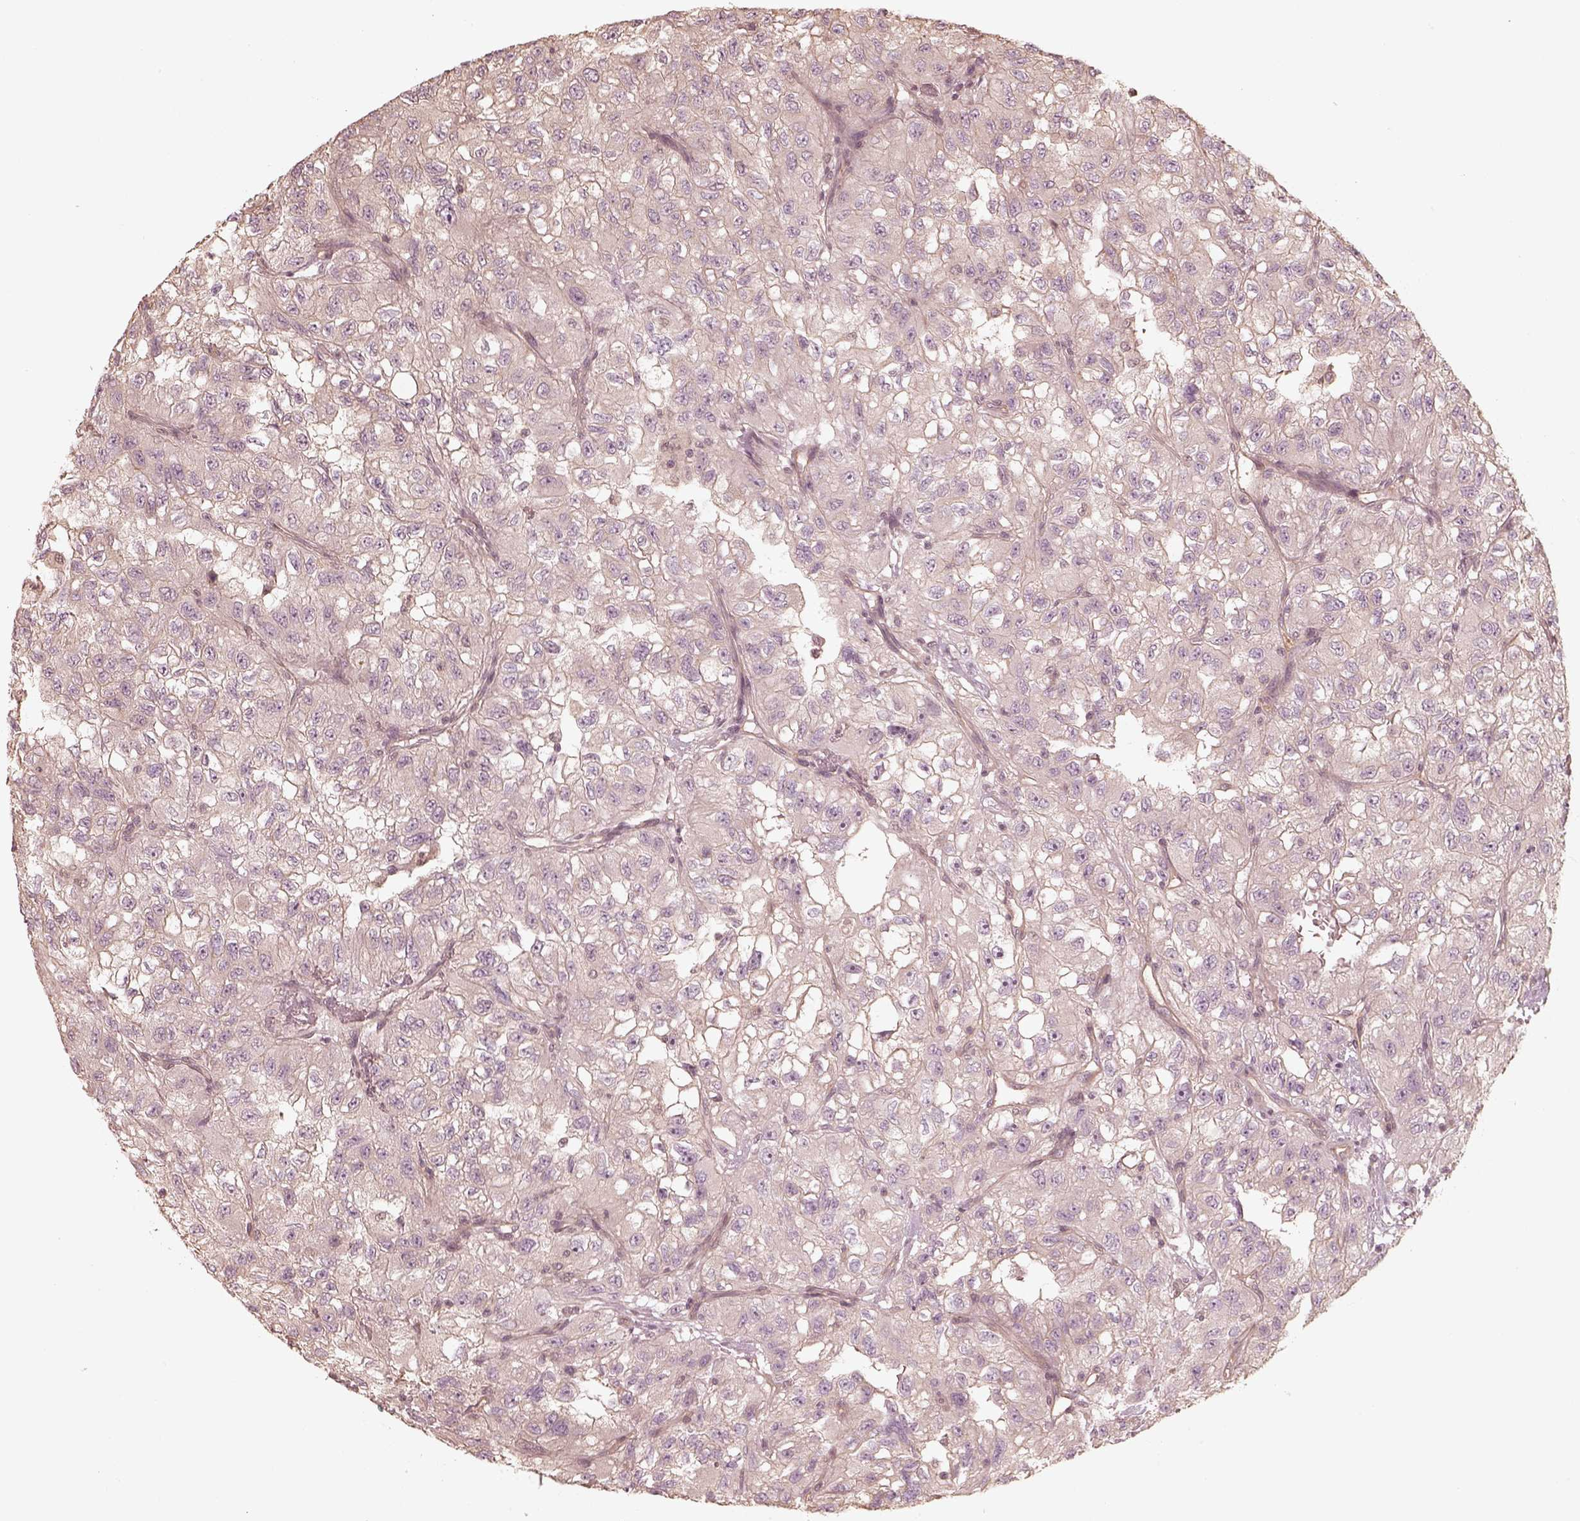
{"staining": {"intensity": "negative", "quantity": "none", "location": "none"}, "tissue": "renal cancer", "cell_type": "Tumor cells", "image_type": "cancer", "snomed": [{"axis": "morphology", "description": "Adenocarcinoma, NOS"}, {"axis": "topography", "description": "Kidney"}], "caption": "Immunohistochemistry (IHC) photomicrograph of neoplastic tissue: human renal cancer stained with DAB (3,3'-diaminobenzidine) demonstrates no significant protein positivity in tumor cells.", "gene": "KIF5C", "patient": {"sex": "male", "age": 64}}